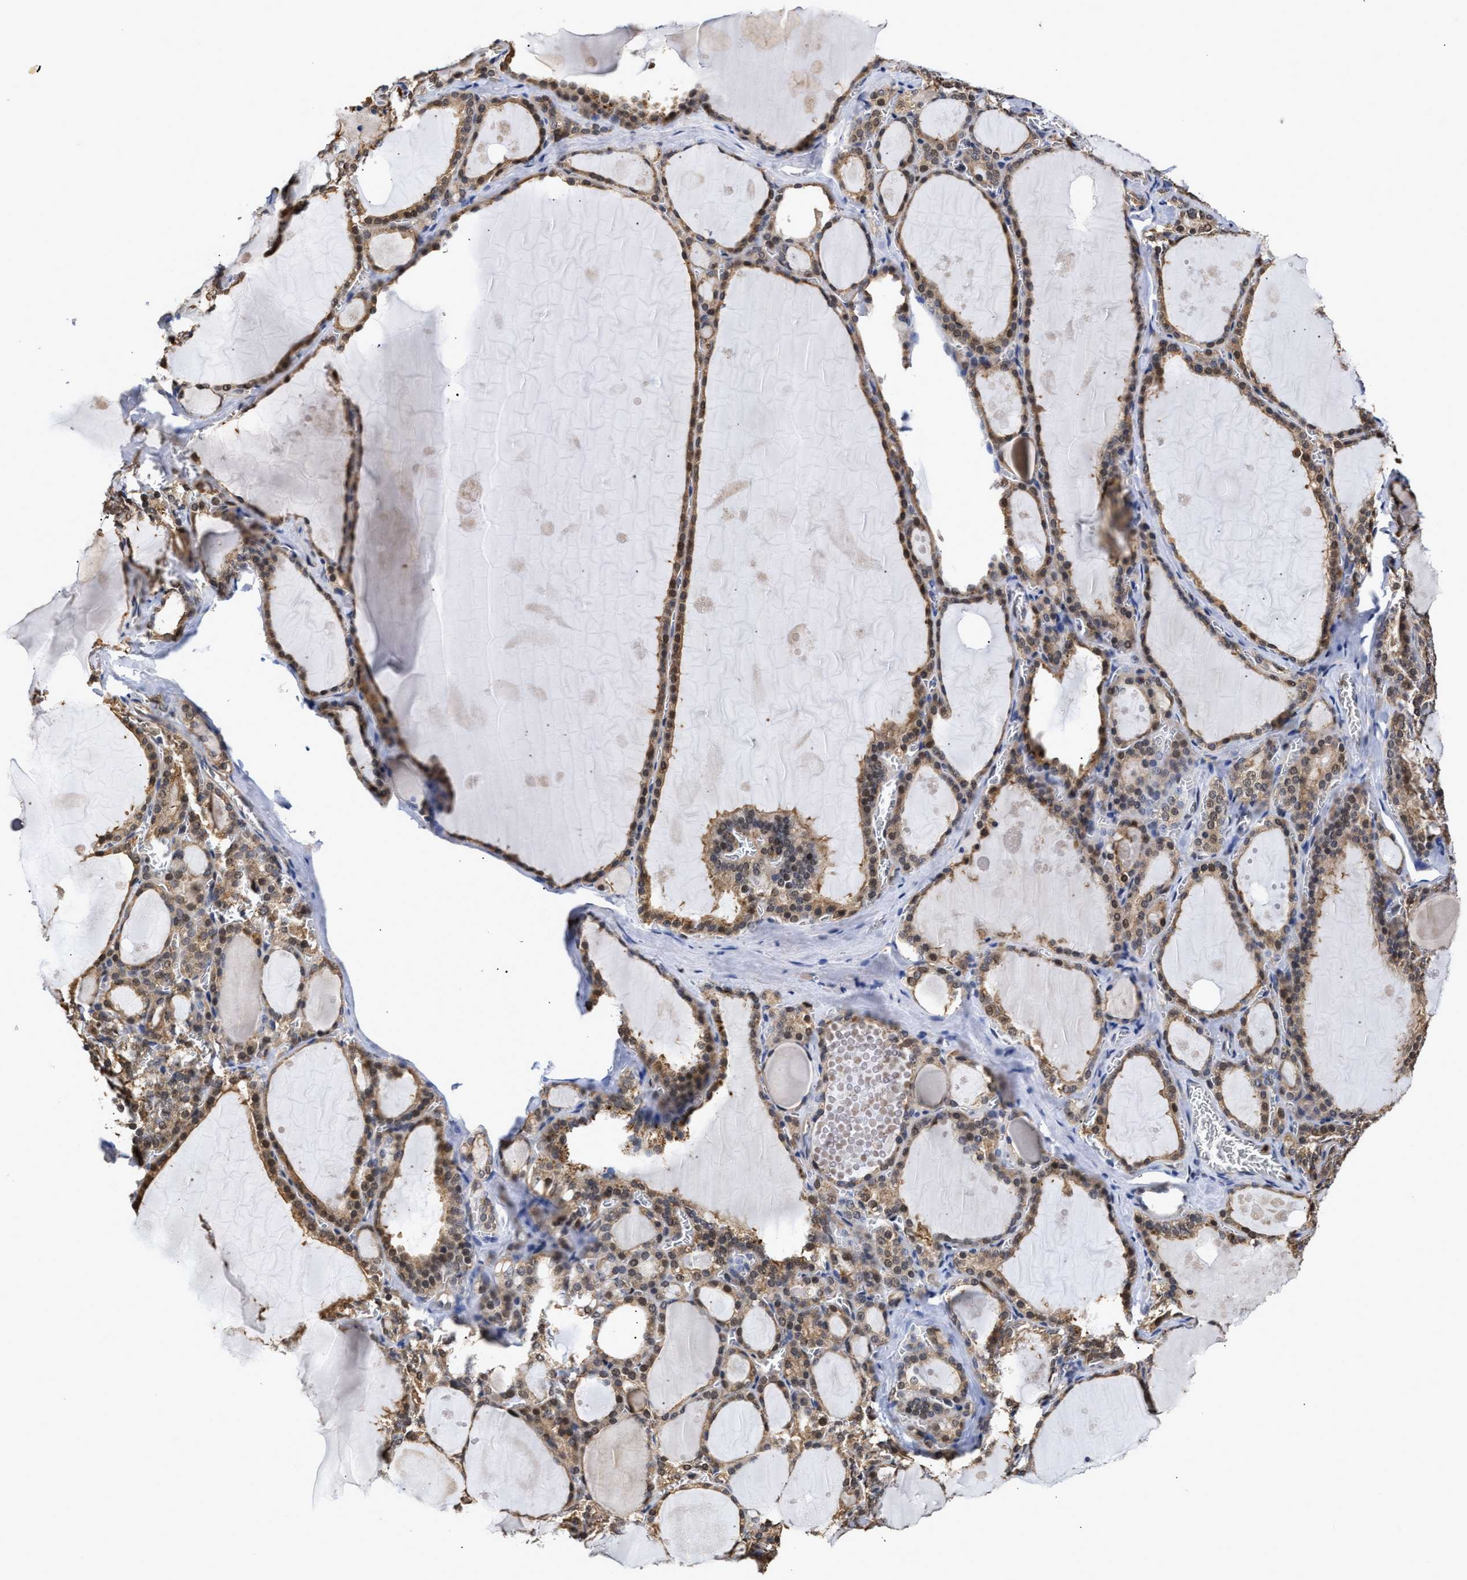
{"staining": {"intensity": "moderate", "quantity": "25%-75%", "location": "cytoplasmic/membranous"}, "tissue": "thyroid gland", "cell_type": "Glandular cells", "image_type": "normal", "snomed": [{"axis": "morphology", "description": "Normal tissue, NOS"}, {"axis": "topography", "description": "Thyroid gland"}], "caption": "Protein analysis of benign thyroid gland reveals moderate cytoplasmic/membranous expression in approximately 25%-75% of glandular cells.", "gene": "KLHDC1", "patient": {"sex": "male", "age": 56}}